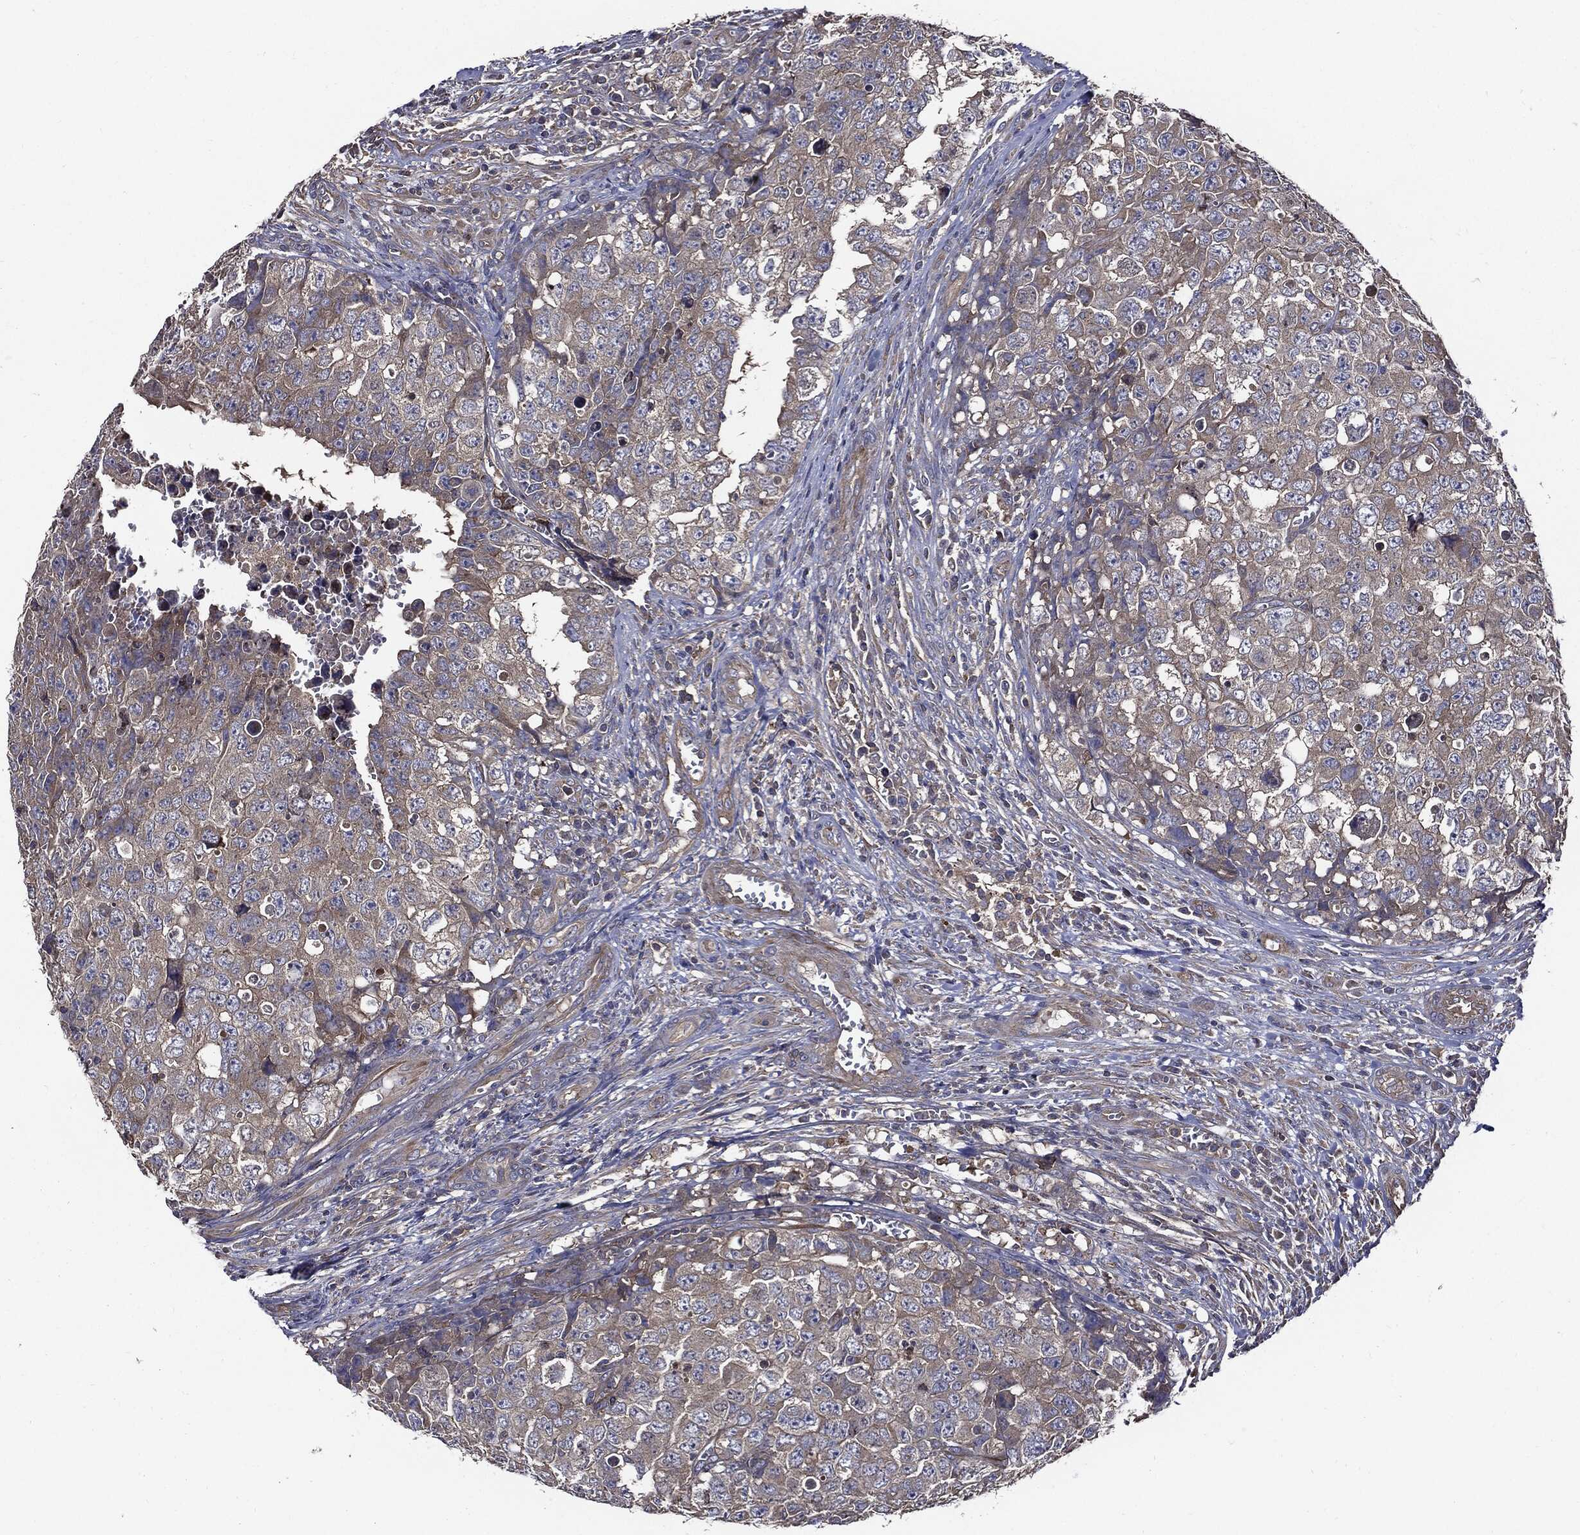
{"staining": {"intensity": "weak", "quantity": "<25%", "location": "cytoplasmic/membranous"}, "tissue": "testis cancer", "cell_type": "Tumor cells", "image_type": "cancer", "snomed": [{"axis": "morphology", "description": "Carcinoma, Embryonal, NOS"}, {"axis": "topography", "description": "Testis"}], "caption": "An image of human testis embryonal carcinoma is negative for staining in tumor cells.", "gene": "PDCD6IP", "patient": {"sex": "male", "age": 23}}